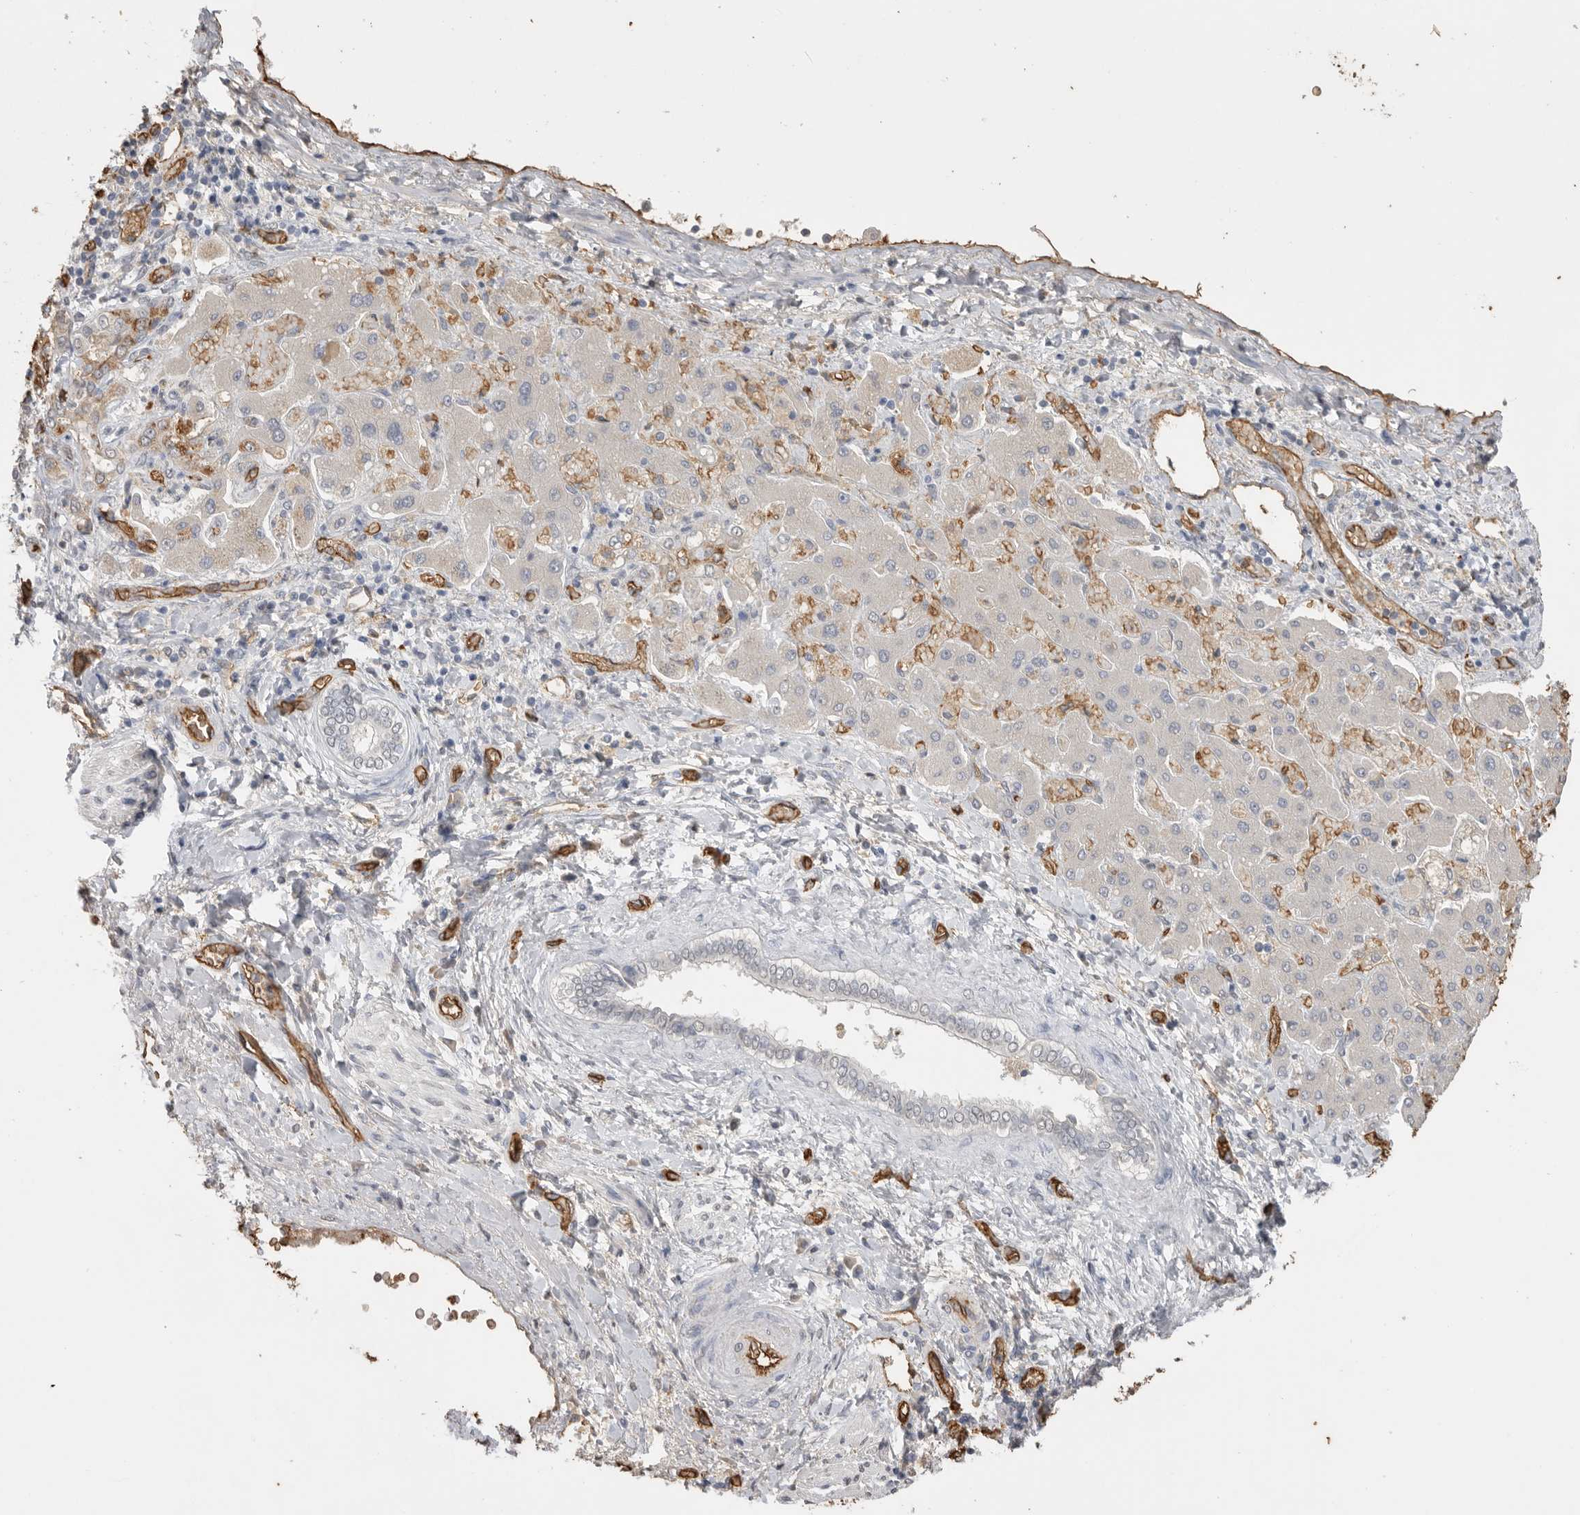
{"staining": {"intensity": "negative", "quantity": "none", "location": "none"}, "tissue": "liver cancer", "cell_type": "Tumor cells", "image_type": "cancer", "snomed": [{"axis": "morphology", "description": "Cholangiocarcinoma"}, {"axis": "topography", "description": "Liver"}], "caption": "The photomicrograph shows no staining of tumor cells in liver cholangiocarcinoma. (Immunohistochemistry, brightfield microscopy, high magnification).", "gene": "IL27", "patient": {"sex": "male", "age": 50}}